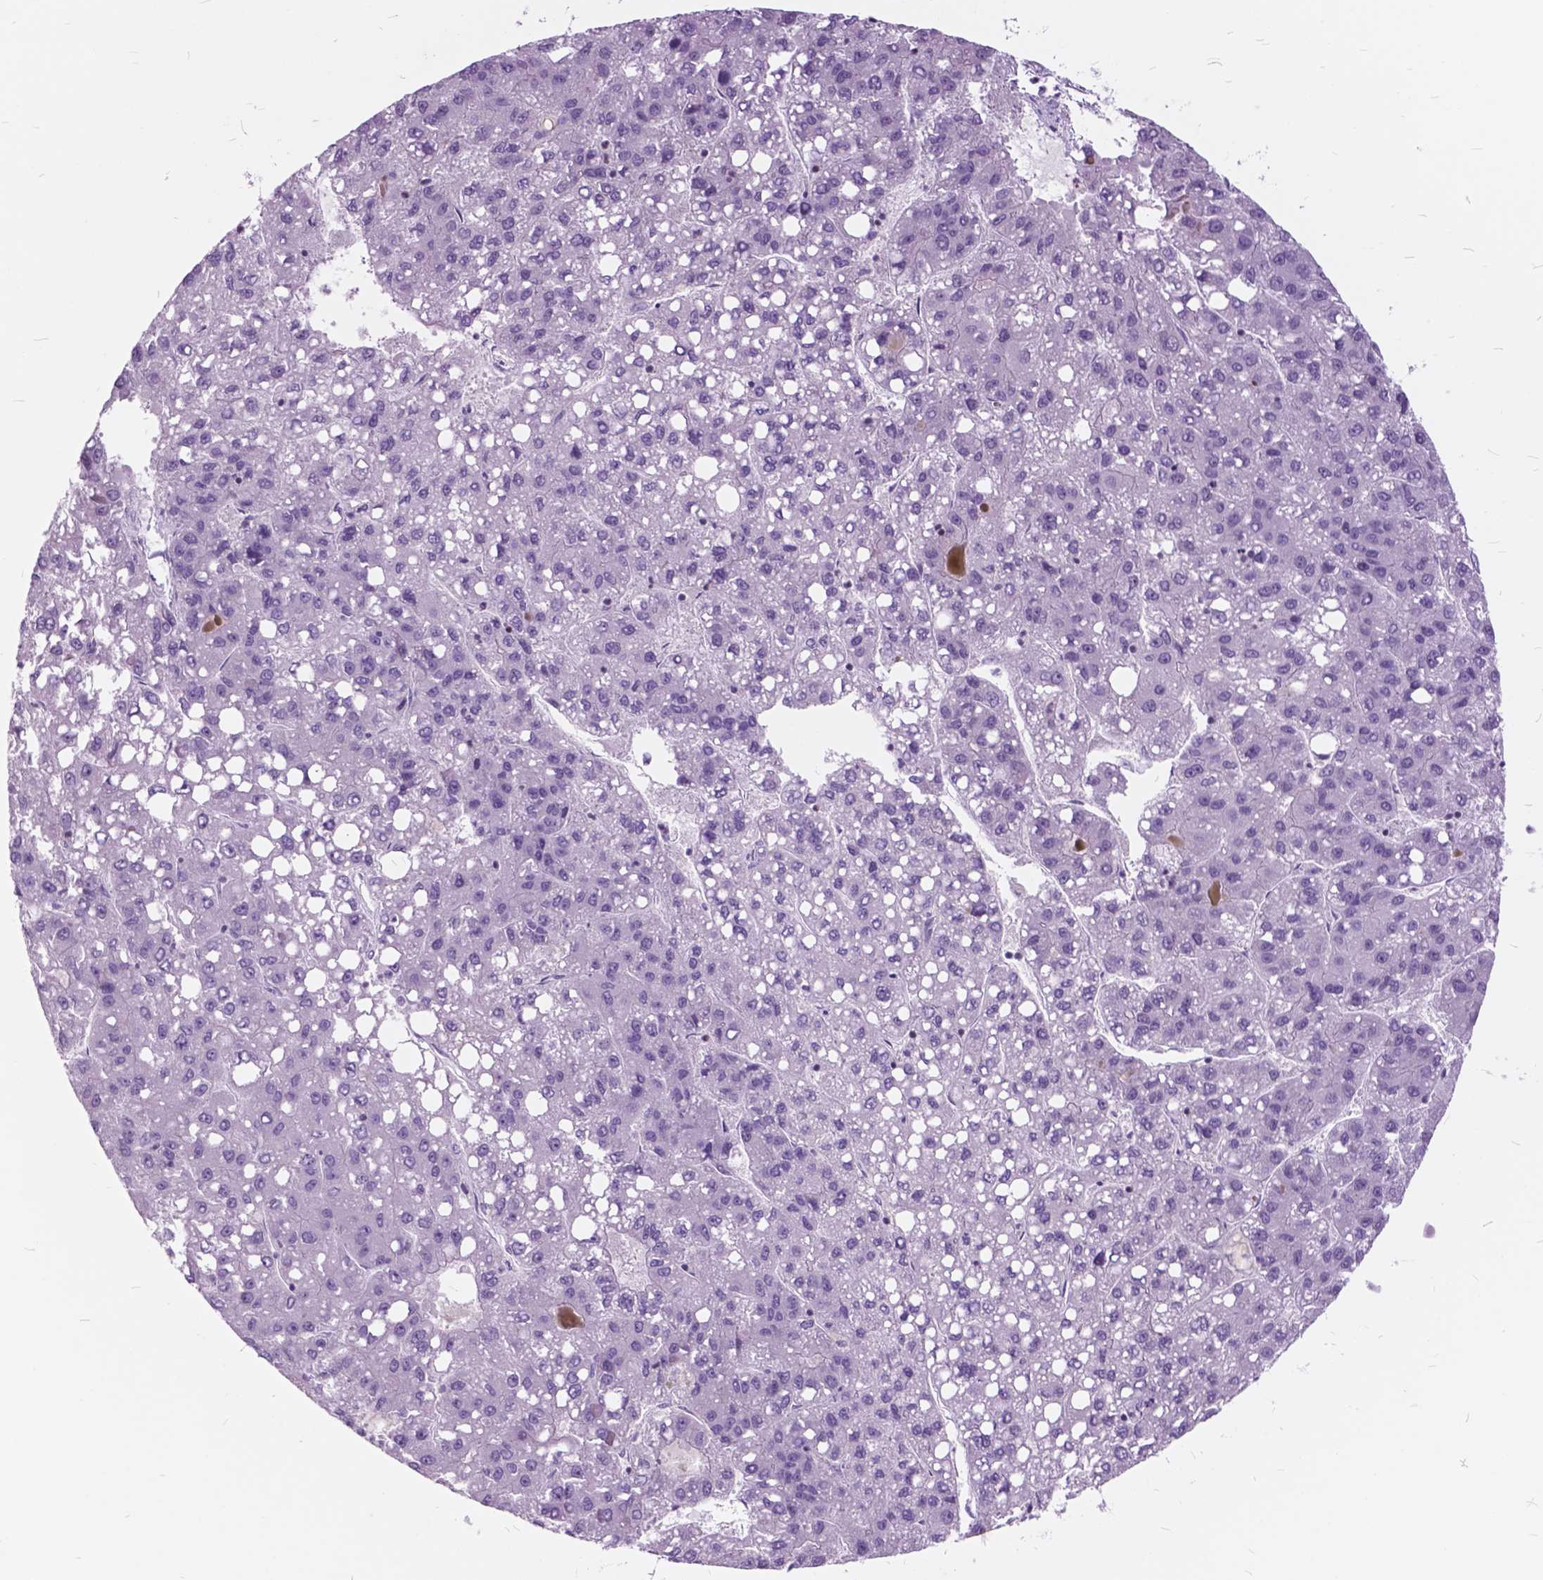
{"staining": {"intensity": "negative", "quantity": "none", "location": "none"}, "tissue": "liver cancer", "cell_type": "Tumor cells", "image_type": "cancer", "snomed": [{"axis": "morphology", "description": "Carcinoma, Hepatocellular, NOS"}, {"axis": "topography", "description": "Liver"}], "caption": "Protein analysis of liver hepatocellular carcinoma reveals no significant expression in tumor cells.", "gene": "SP140", "patient": {"sex": "female", "age": 82}}